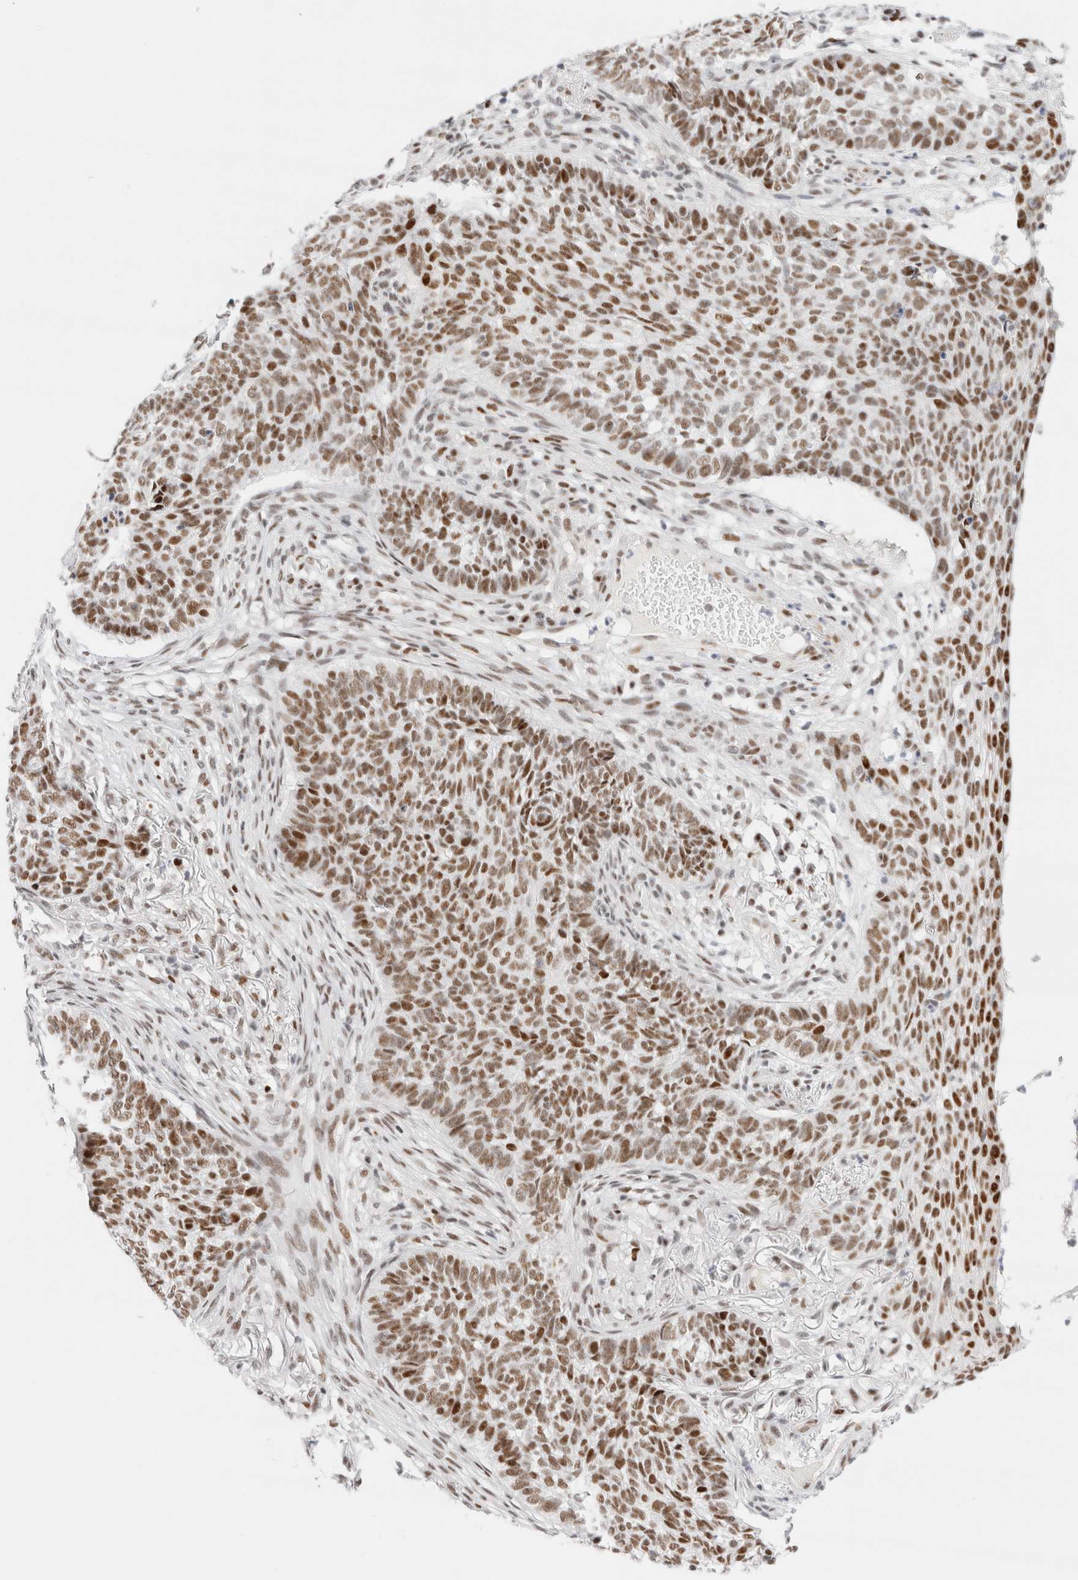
{"staining": {"intensity": "moderate", "quantity": ">75%", "location": "nuclear"}, "tissue": "skin cancer", "cell_type": "Tumor cells", "image_type": "cancer", "snomed": [{"axis": "morphology", "description": "Basal cell carcinoma"}, {"axis": "topography", "description": "Skin"}], "caption": "Approximately >75% of tumor cells in human skin cancer reveal moderate nuclear protein expression as visualized by brown immunohistochemical staining.", "gene": "ZNF282", "patient": {"sex": "male", "age": 85}}